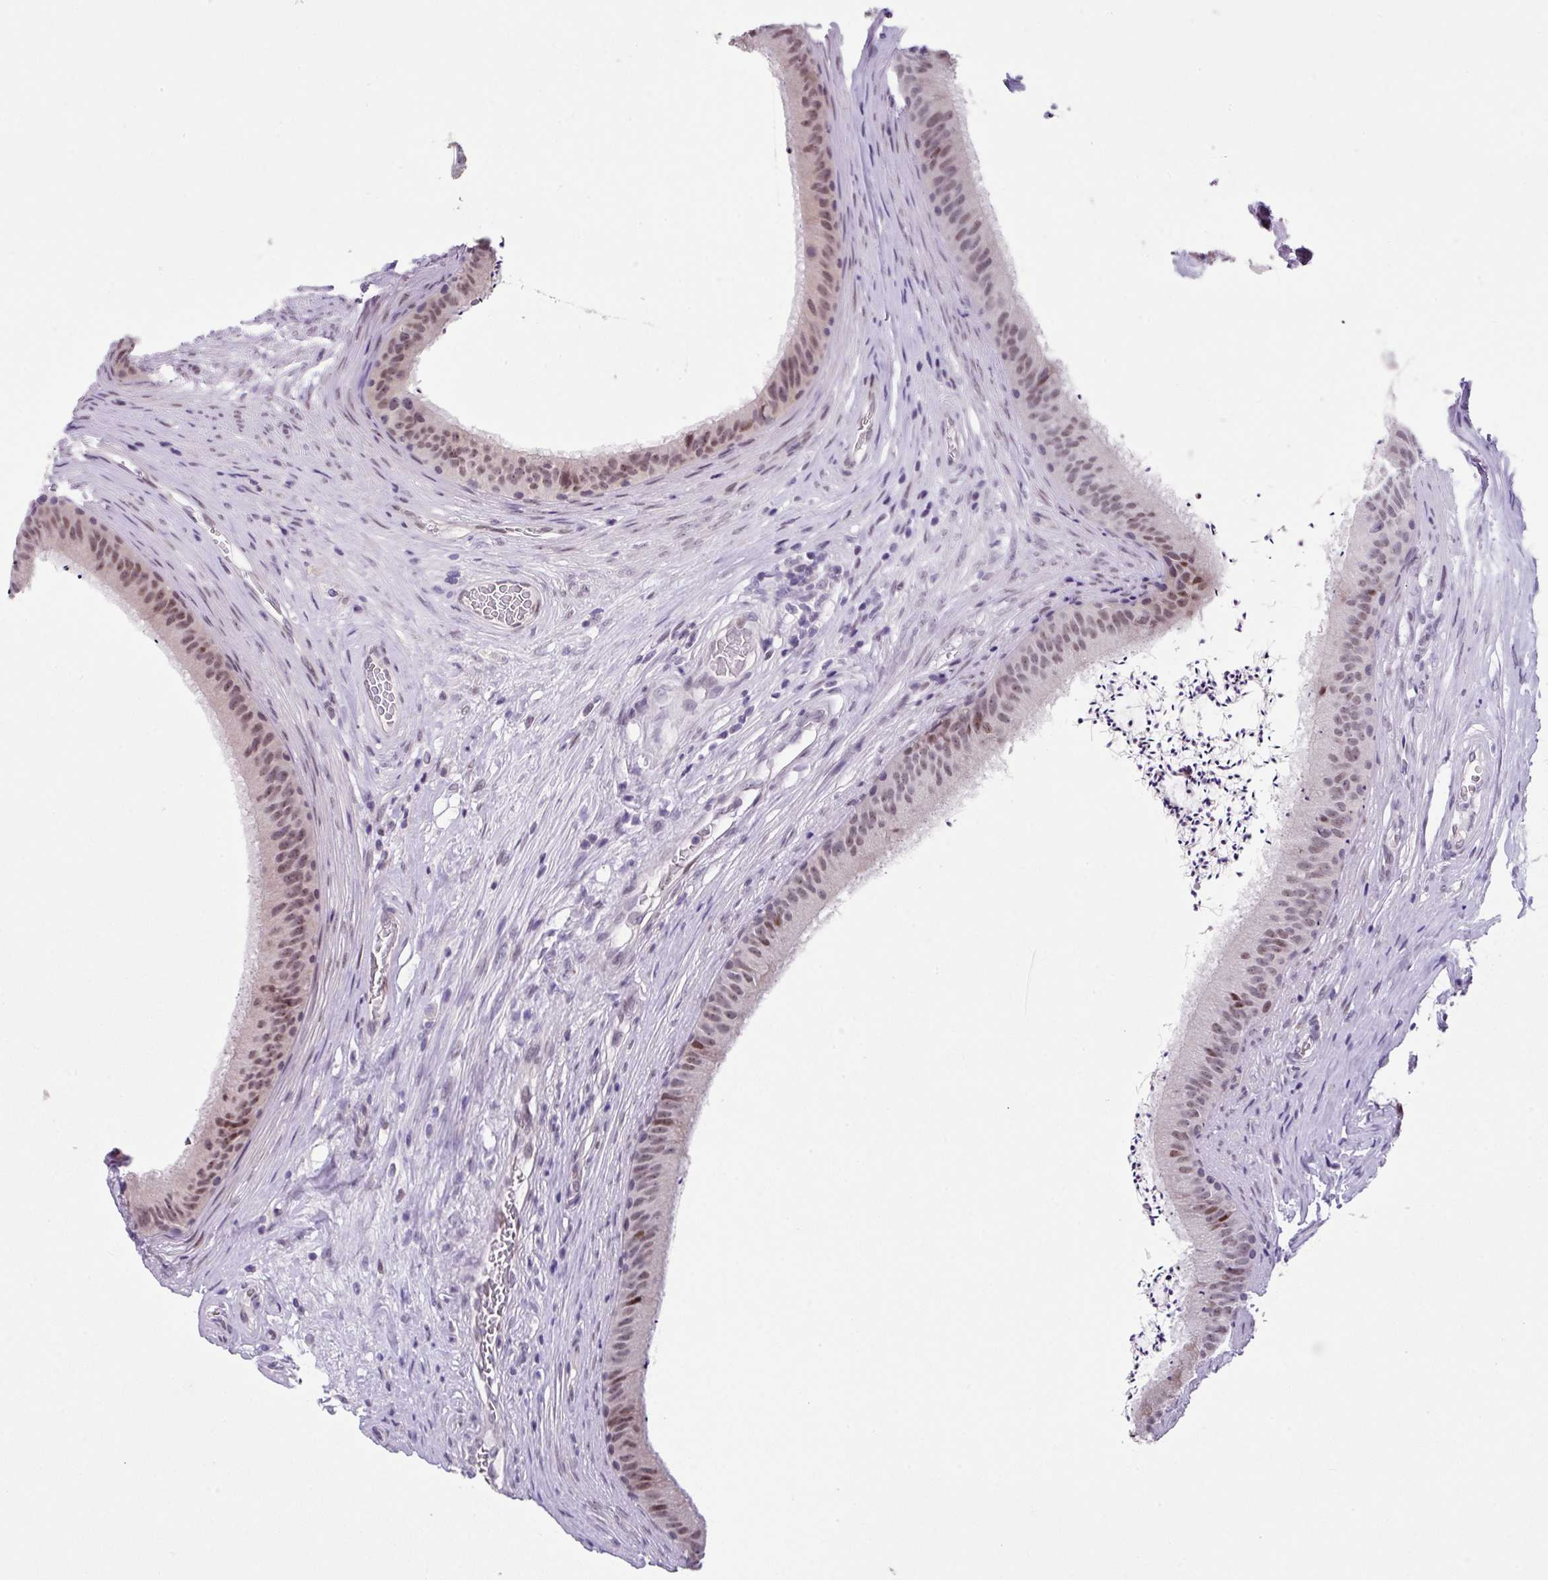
{"staining": {"intensity": "moderate", "quantity": "25%-75%", "location": "nuclear"}, "tissue": "epididymis", "cell_type": "Glandular cells", "image_type": "normal", "snomed": [{"axis": "morphology", "description": "Normal tissue, NOS"}, {"axis": "topography", "description": "Testis"}, {"axis": "topography", "description": "Epididymis"}], "caption": "The immunohistochemical stain labels moderate nuclear staining in glandular cells of benign epididymis.", "gene": "ZFP3", "patient": {"sex": "male", "age": 41}}